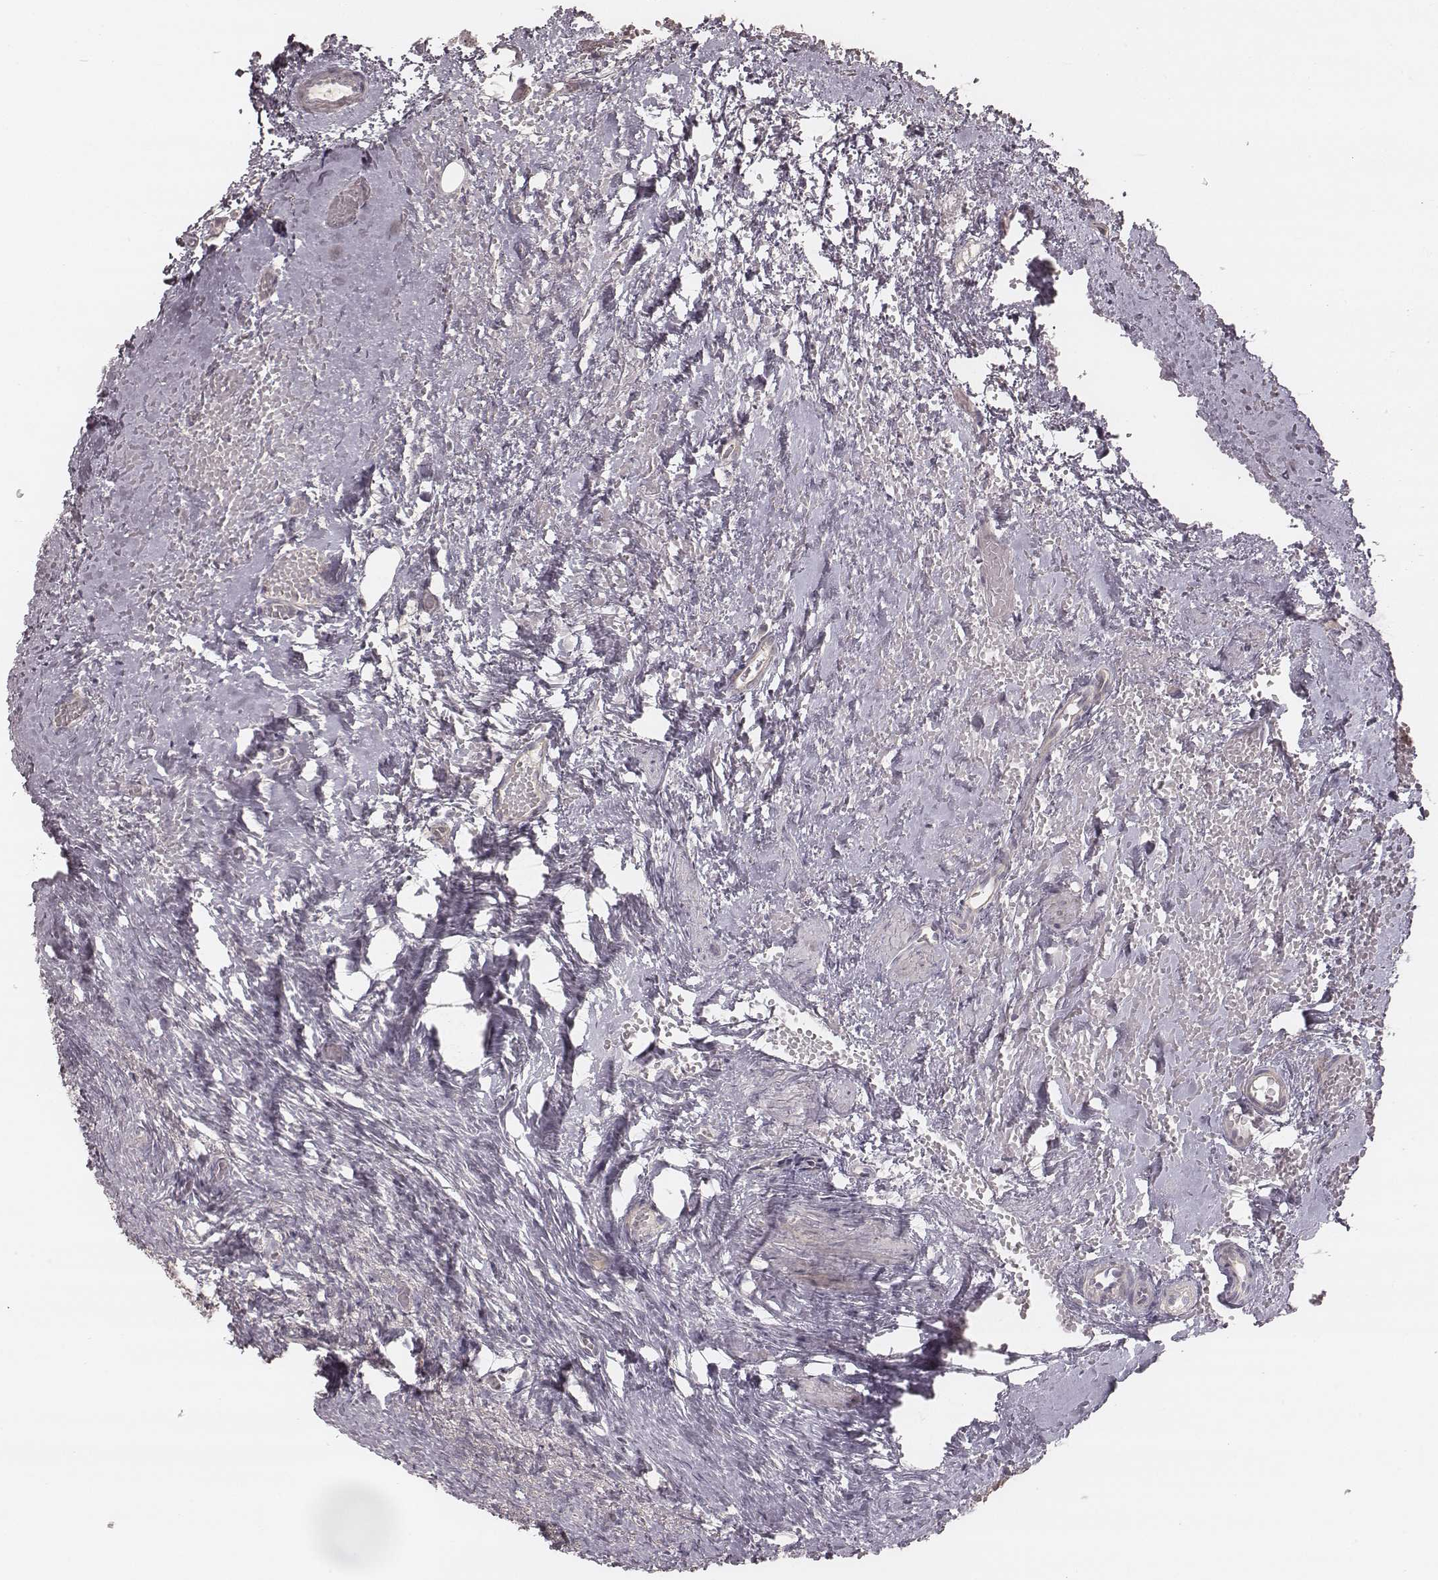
{"staining": {"intensity": "weak", "quantity": ">75%", "location": "cytoplasmic/membranous"}, "tissue": "ovary", "cell_type": "Follicle cells", "image_type": "normal", "snomed": [{"axis": "morphology", "description": "Normal tissue, NOS"}, {"axis": "topography", "description": "Ovary"}], "caption": "Weak cytoplasmic/membranous protein staining is appreciated in approximately >75% of follicle cells in ovary. The staining was performed using DAB to visualize the protein expression in brown, while the nuclei were stained in blue with hematoxylin (Magnification: 20x).", "gene": "TDRD5", "patient": {"sex": "female", "age": 46}}